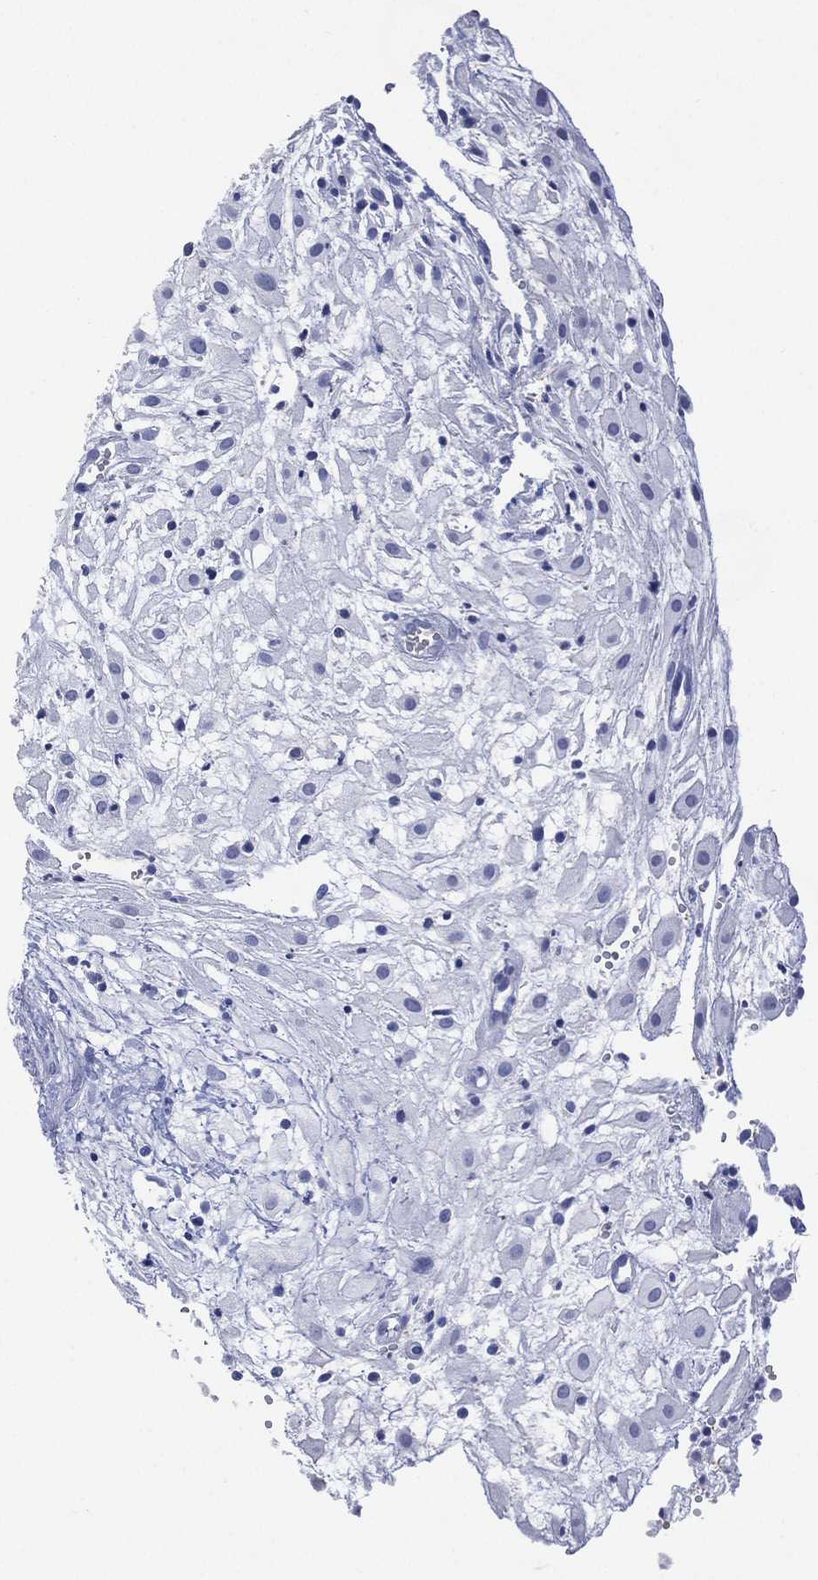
{"staining": {"intensity": "negative", "quantity": "none", "location": "none"}, "tissue": "placenta", "cell_type": "Decidual cells", "image_type": "normal", "snomed": [{"axis": "morphology", "description": "Normal tissue, NOS"}, {"axis": "topography", "description": "Placenta"}], "caption": "This image is of unremarkable placenta stained with immunohistochemistry to label a protein in brown with the nuclei are counter-stained blue. There is no positivity in decidual cells. The staining is performed using DAB (3,3'-diaminobenzidine) brown chromogen with nuclei counter-stained in using hematoxylin.", "gene": "TMEM247", "patient": {"sex": "female", "age": 24}}